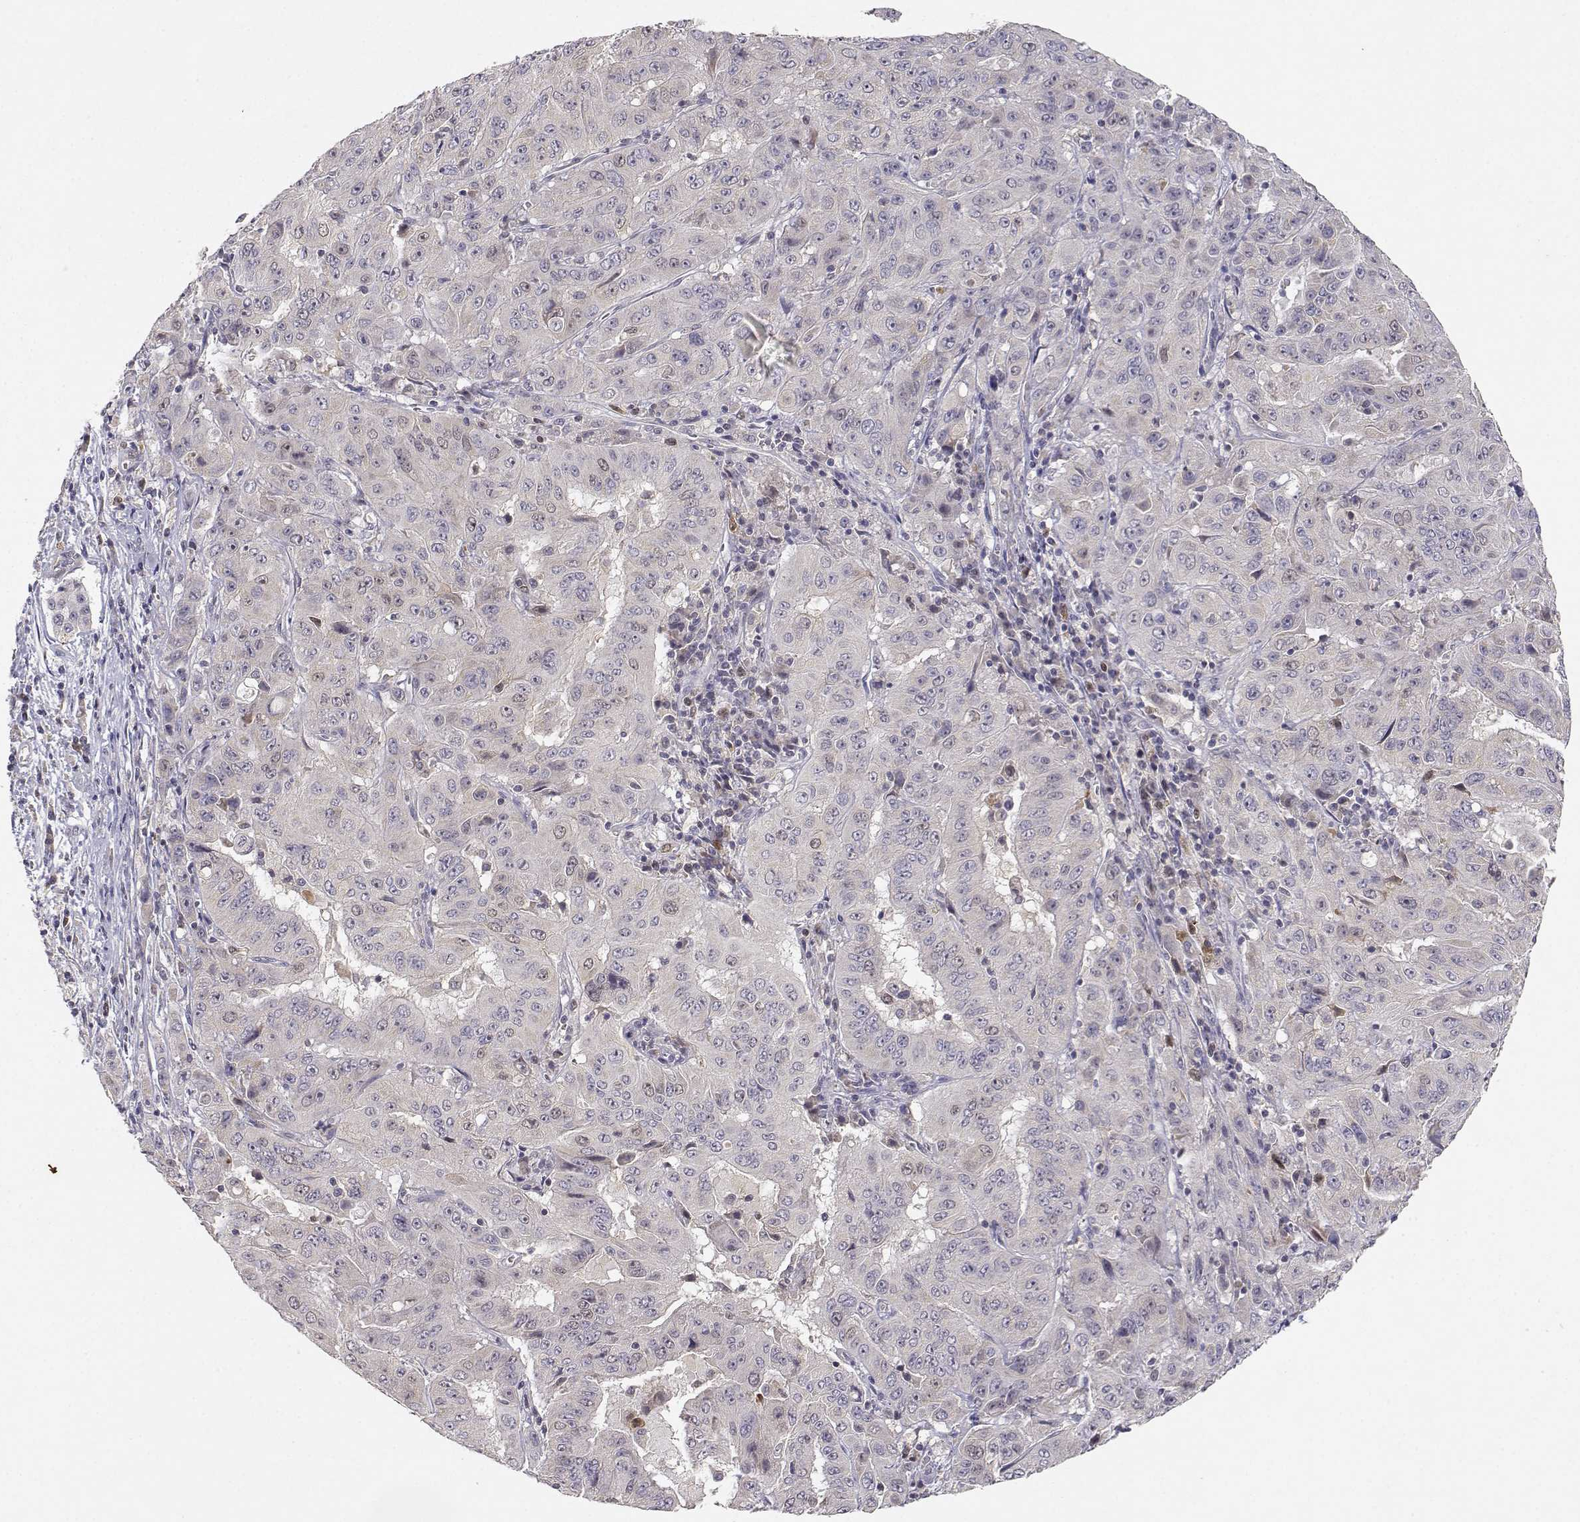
{"staining": {"intensity": "weak", "quantity": "<25%", "location": "nuclear"}, "tissue": "pancreatic cancer", "cell_type": "Tumor cells", "image_type": "cancer", "snomed": [{"axis": "morphology", "description": "Adenocarcinoma, NOS"}, {"axis": "topography", "description": "Pancreas"}], "caption": "Pancreatic cancer stained for a protein using IHC exhibits no positivity tumor cells.", "gene": "RAD51", "patient": {"sex": "male", "age": 63}}